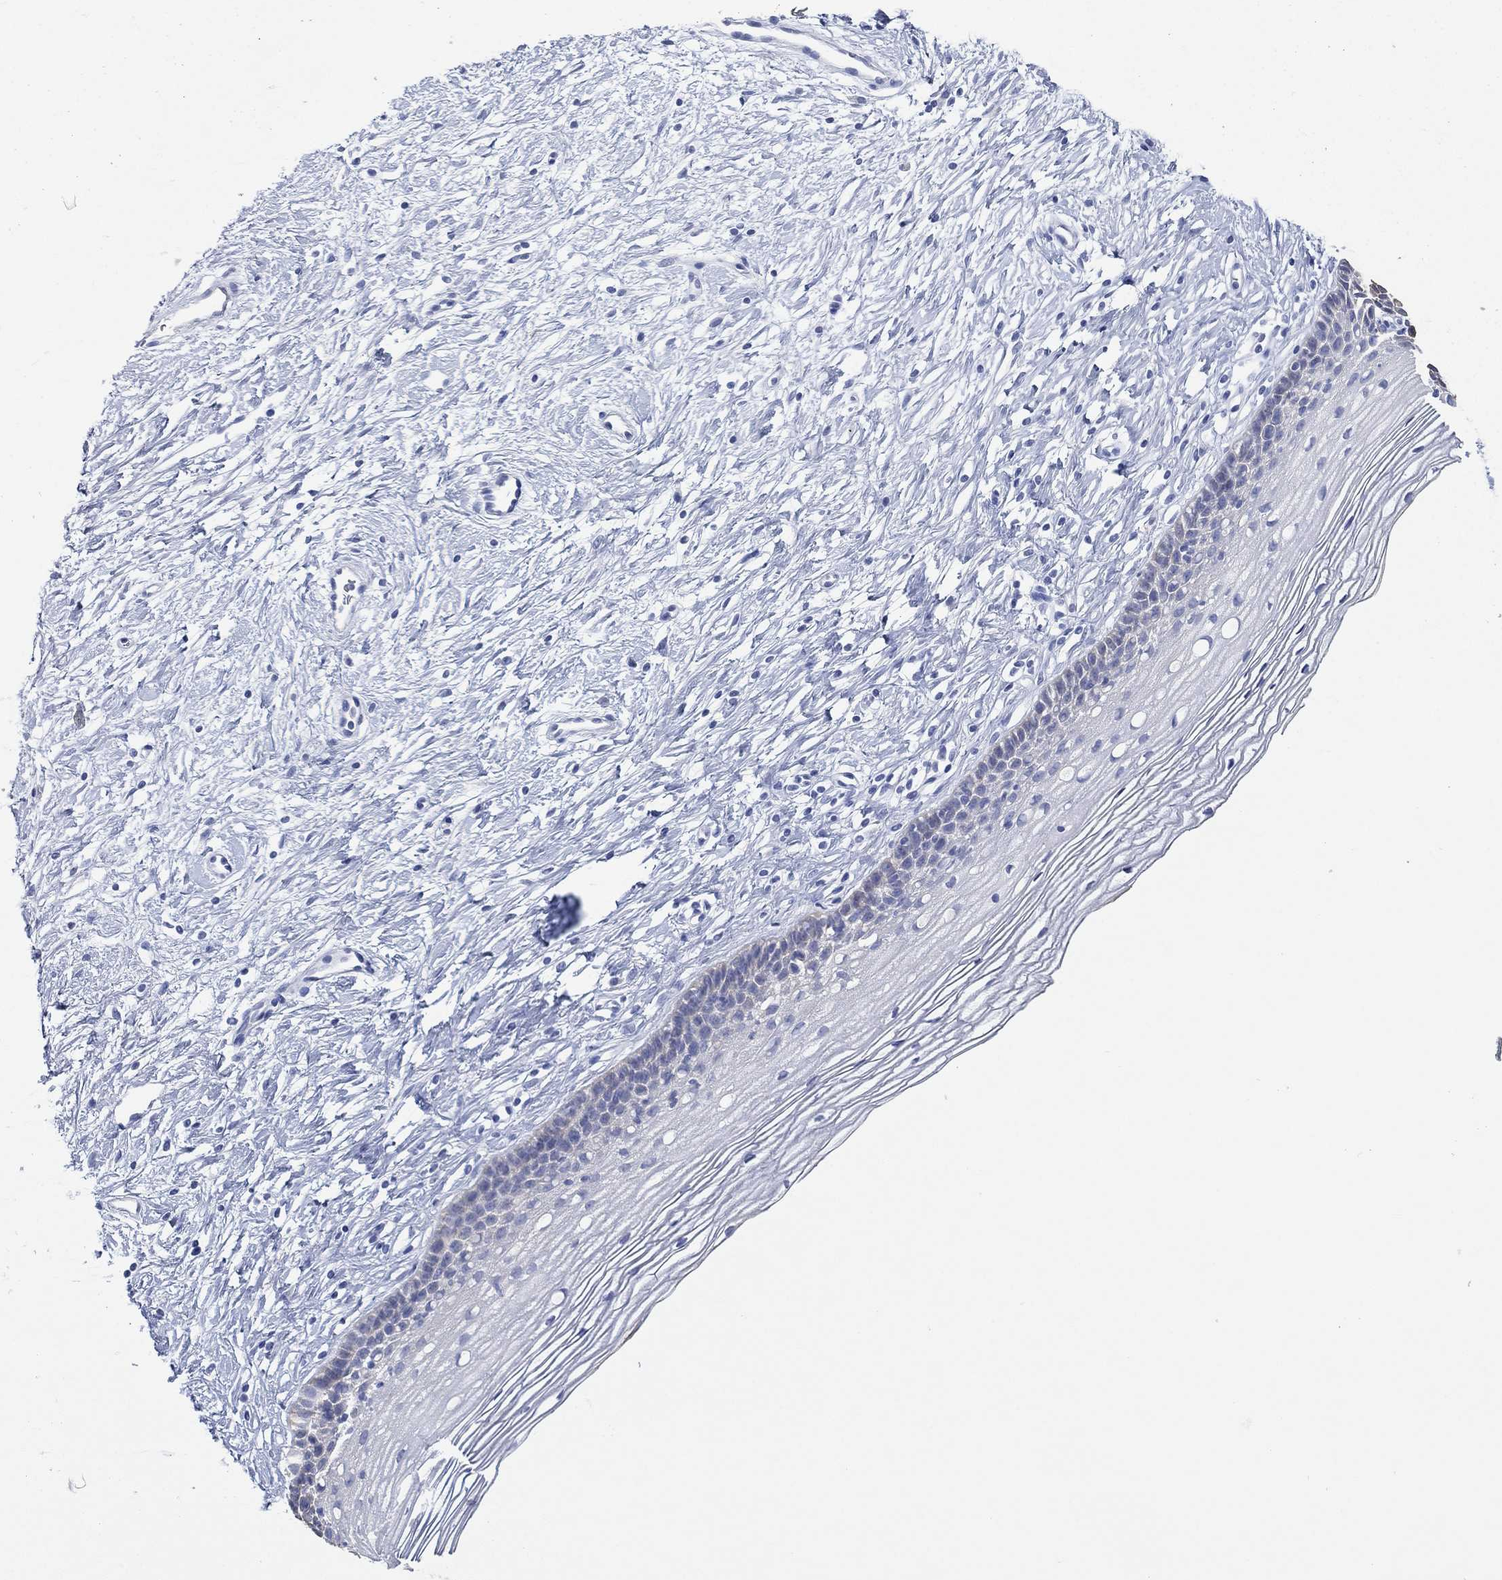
{"staining": {"intensity": "negative", "quantity": "none", "location": "none"}, "tissue": "cervix", "cell_type": "Glandular cells", "image_type": "normal", "snomed": [{"axis": "morphology", "description": "Normal tissue, NOS"}, {"axis": "topography", "description": "Cervix"}], "caption": "Glandular cells show no significant staining in normal cervix. Nuclei are stained in blue.", "gene": "FMO1", "patient": {"sex": "female", "age": 39}}